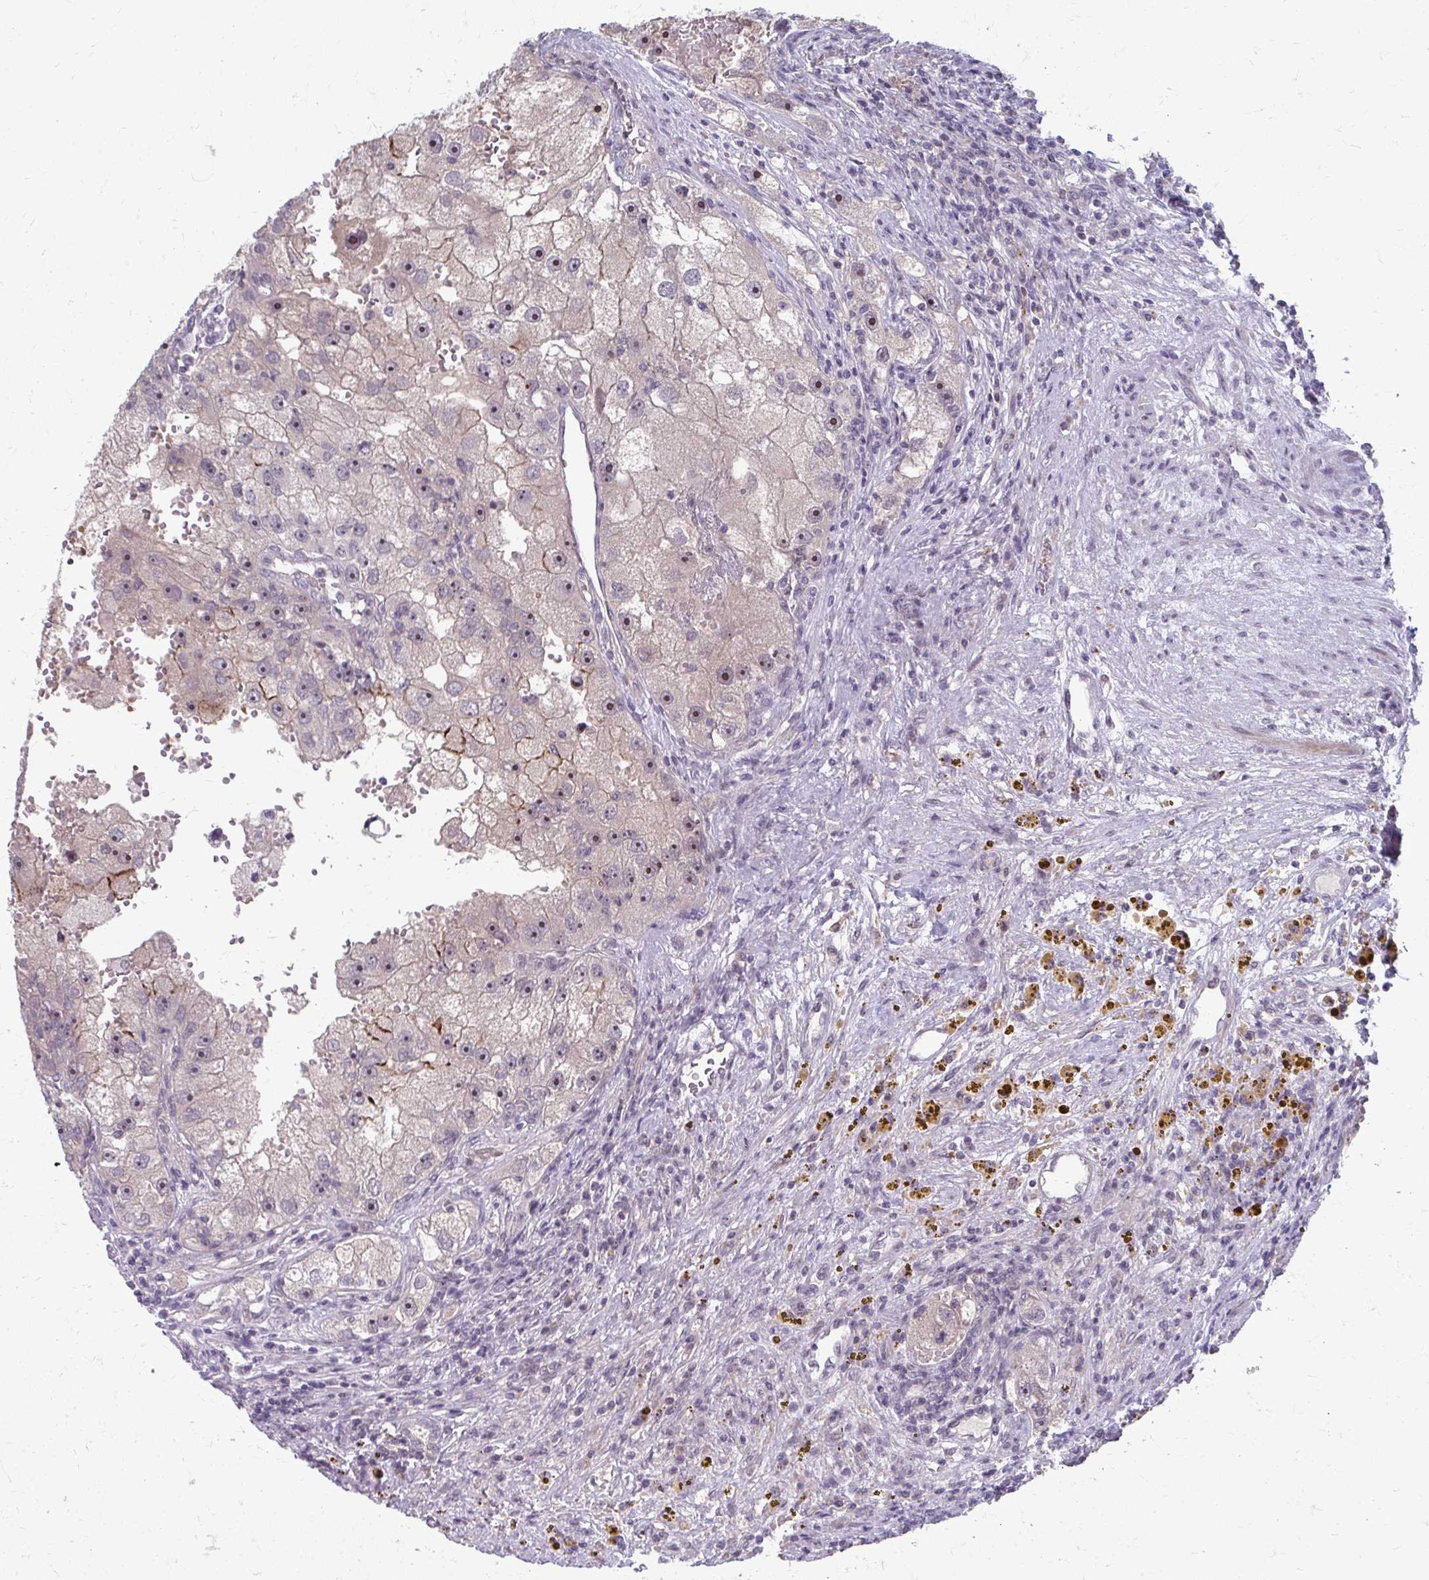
{"staining": {"intensity": "moderate", "quantity": "25%-75%", "location": "nuclear"}, "tissue": "renal cancer", "cell_type": "Tumor cells", "image_type": "cancer", "snomed": [{"axis": "morphology", "description": "Adenocarcinoma, NOS"}, {"axis": "topography", "description": "Kidney"}], "caption": "A medium amount of moderate nuclear positivity is identified in about 25%-75% of tumor cells in renal cancer tissue.", "gene": "NUDT16", "patient": {"sex": "male", "age": 63}}